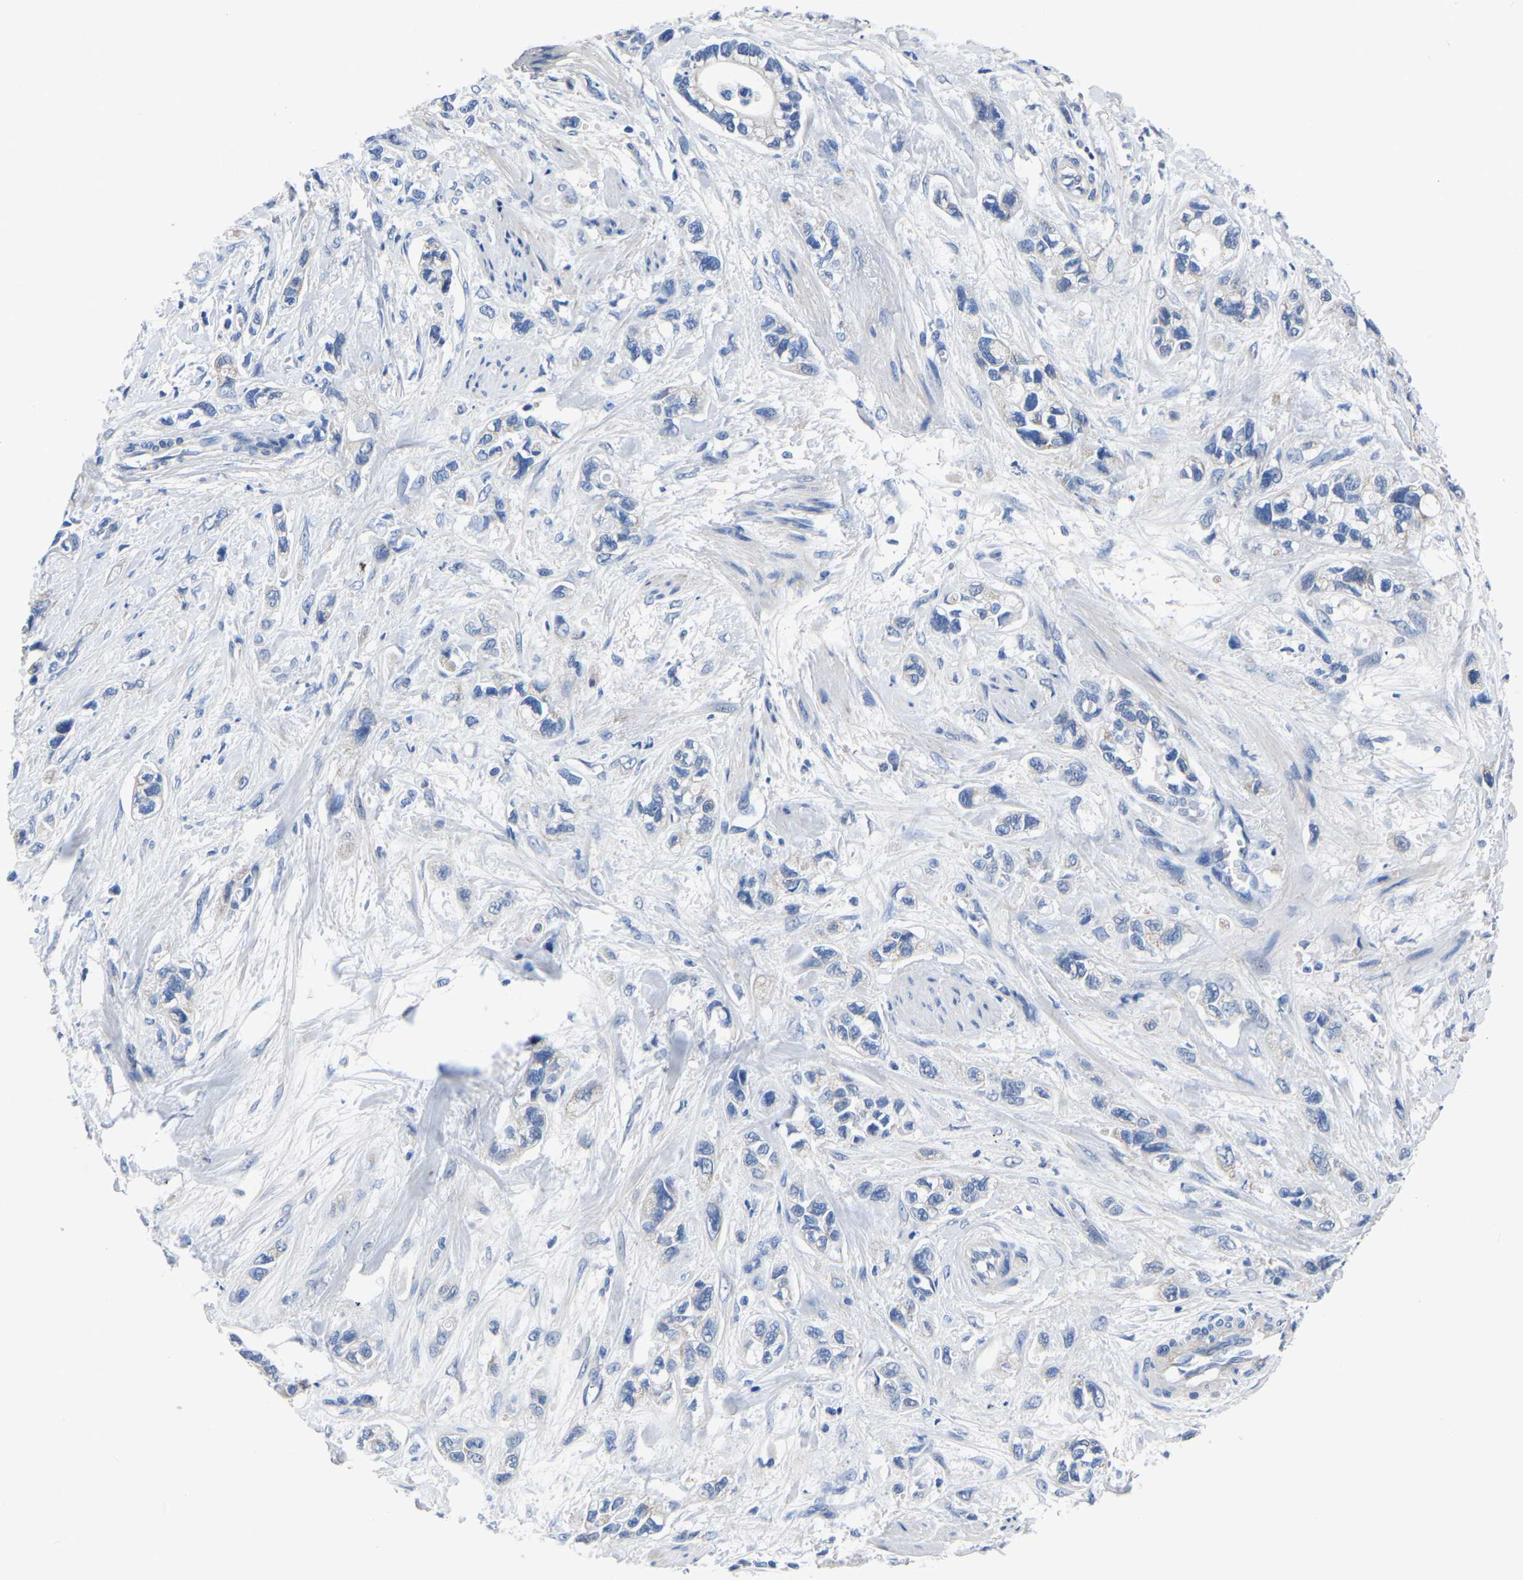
{"staining": {"intensity": "negative", "quantity": "none", "location": "none"}, "tissue": "pancreatic cancer", "cell_type": "Tumor cells", "image_type": "cancer", "snomed": [{"axis": "morphology", "description": "Adenocarcinoma, NOS"}, {"axis": "topography", "description": "Pancreas"}], "caption": "Protein analysis of pancreatic cancer (adenocarcinoma) demonstrates no significant positivity in tumor cells.", "gene": "FGD5", "patient": {"sex": "male", "age": 74}}